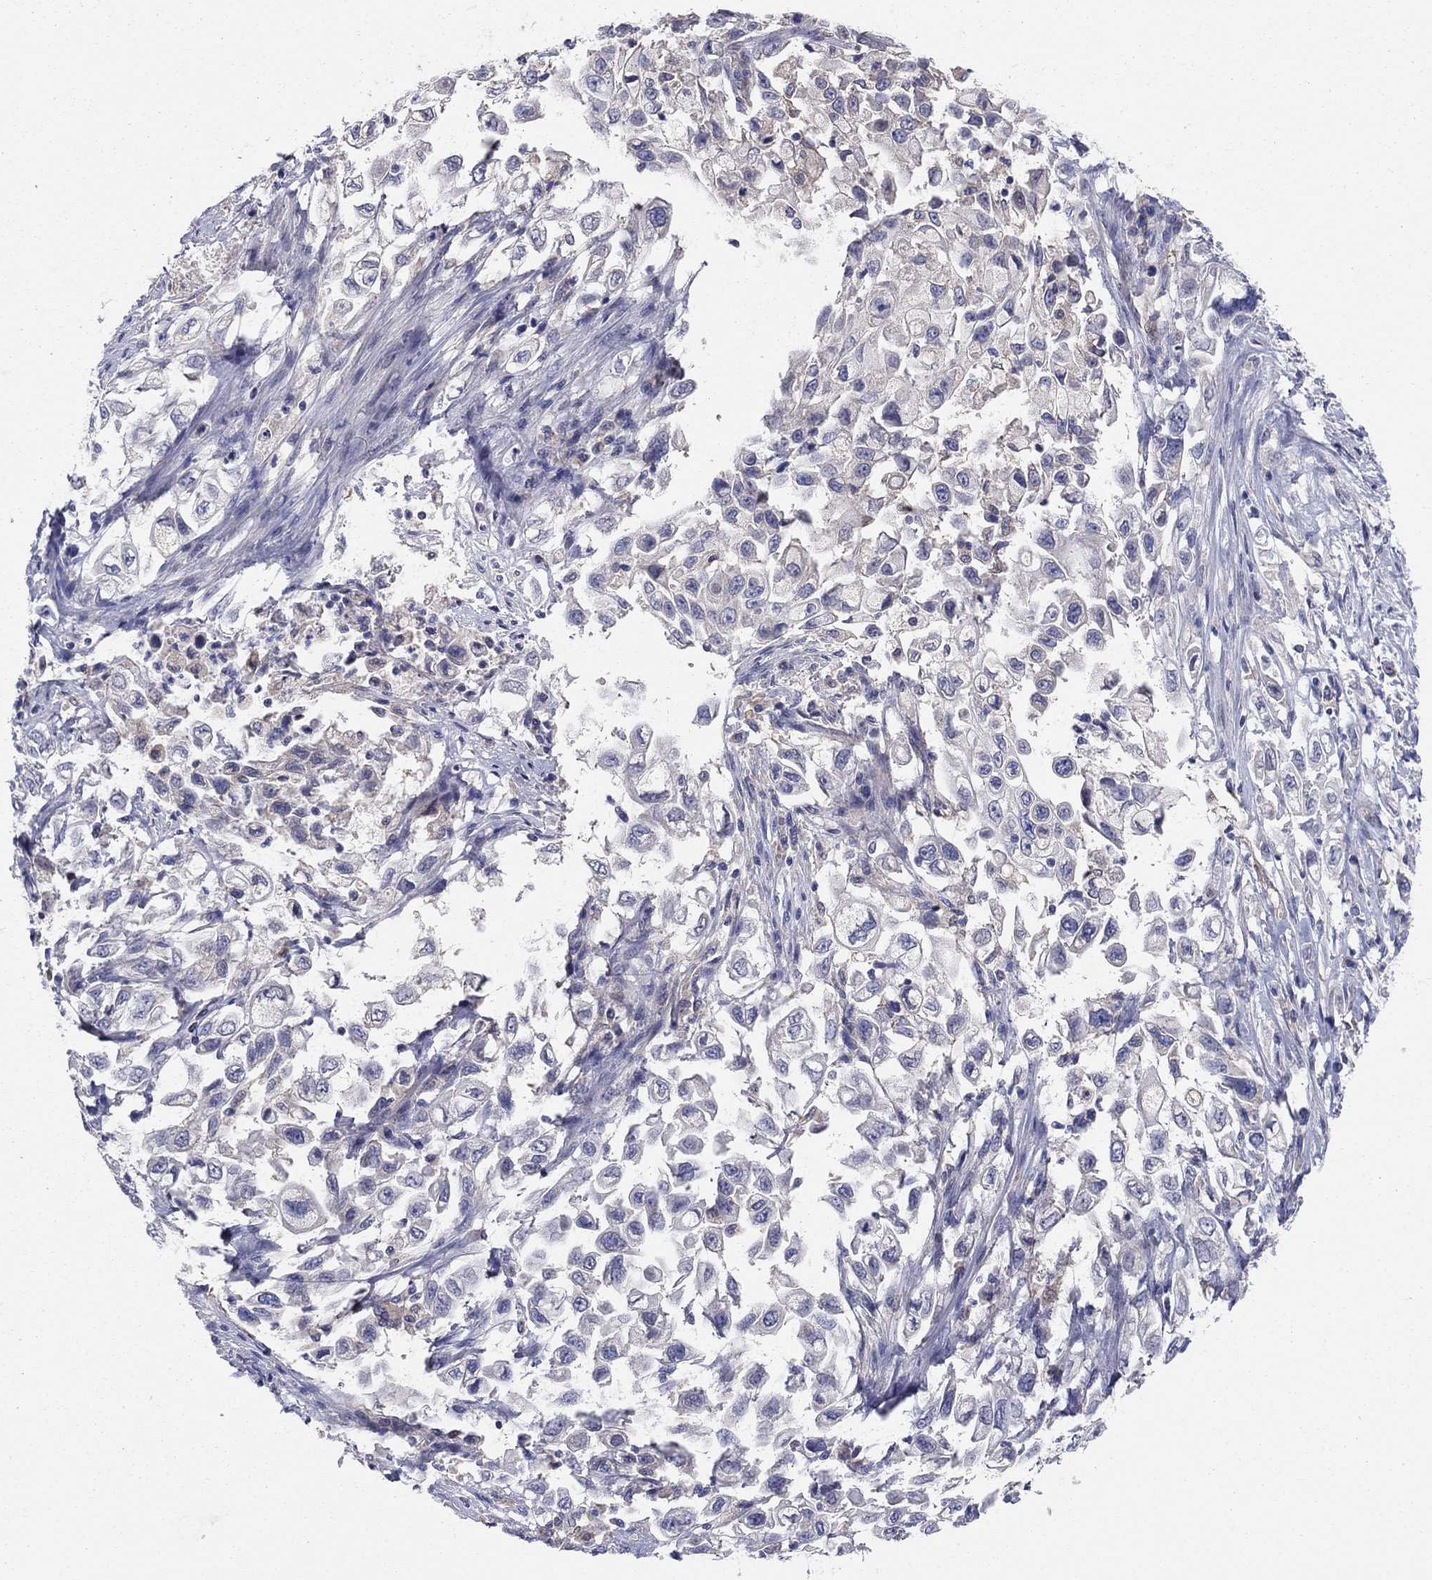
{"staining": {"intensity": "moderate", "quantity": "<25%", "location": "cytoplasmic/membranous"}, "tissue": "urothelial cancer", "cell_type": "Tumor cells", "image_type": "cancer", "snomed": [{"axis": "morphology", "description": "Urothelial carcinoma, High grade"}, {"axis": "topography", "description": "Urinary bladder"}], "caption": "Moderate cytoplasmic/membranous expression for a protein is identified in approximately <25% of tumor cells of urothelial cancer using IHC.", "gene": "EMP2", "patient": {"sex": "female", "age": 56}}